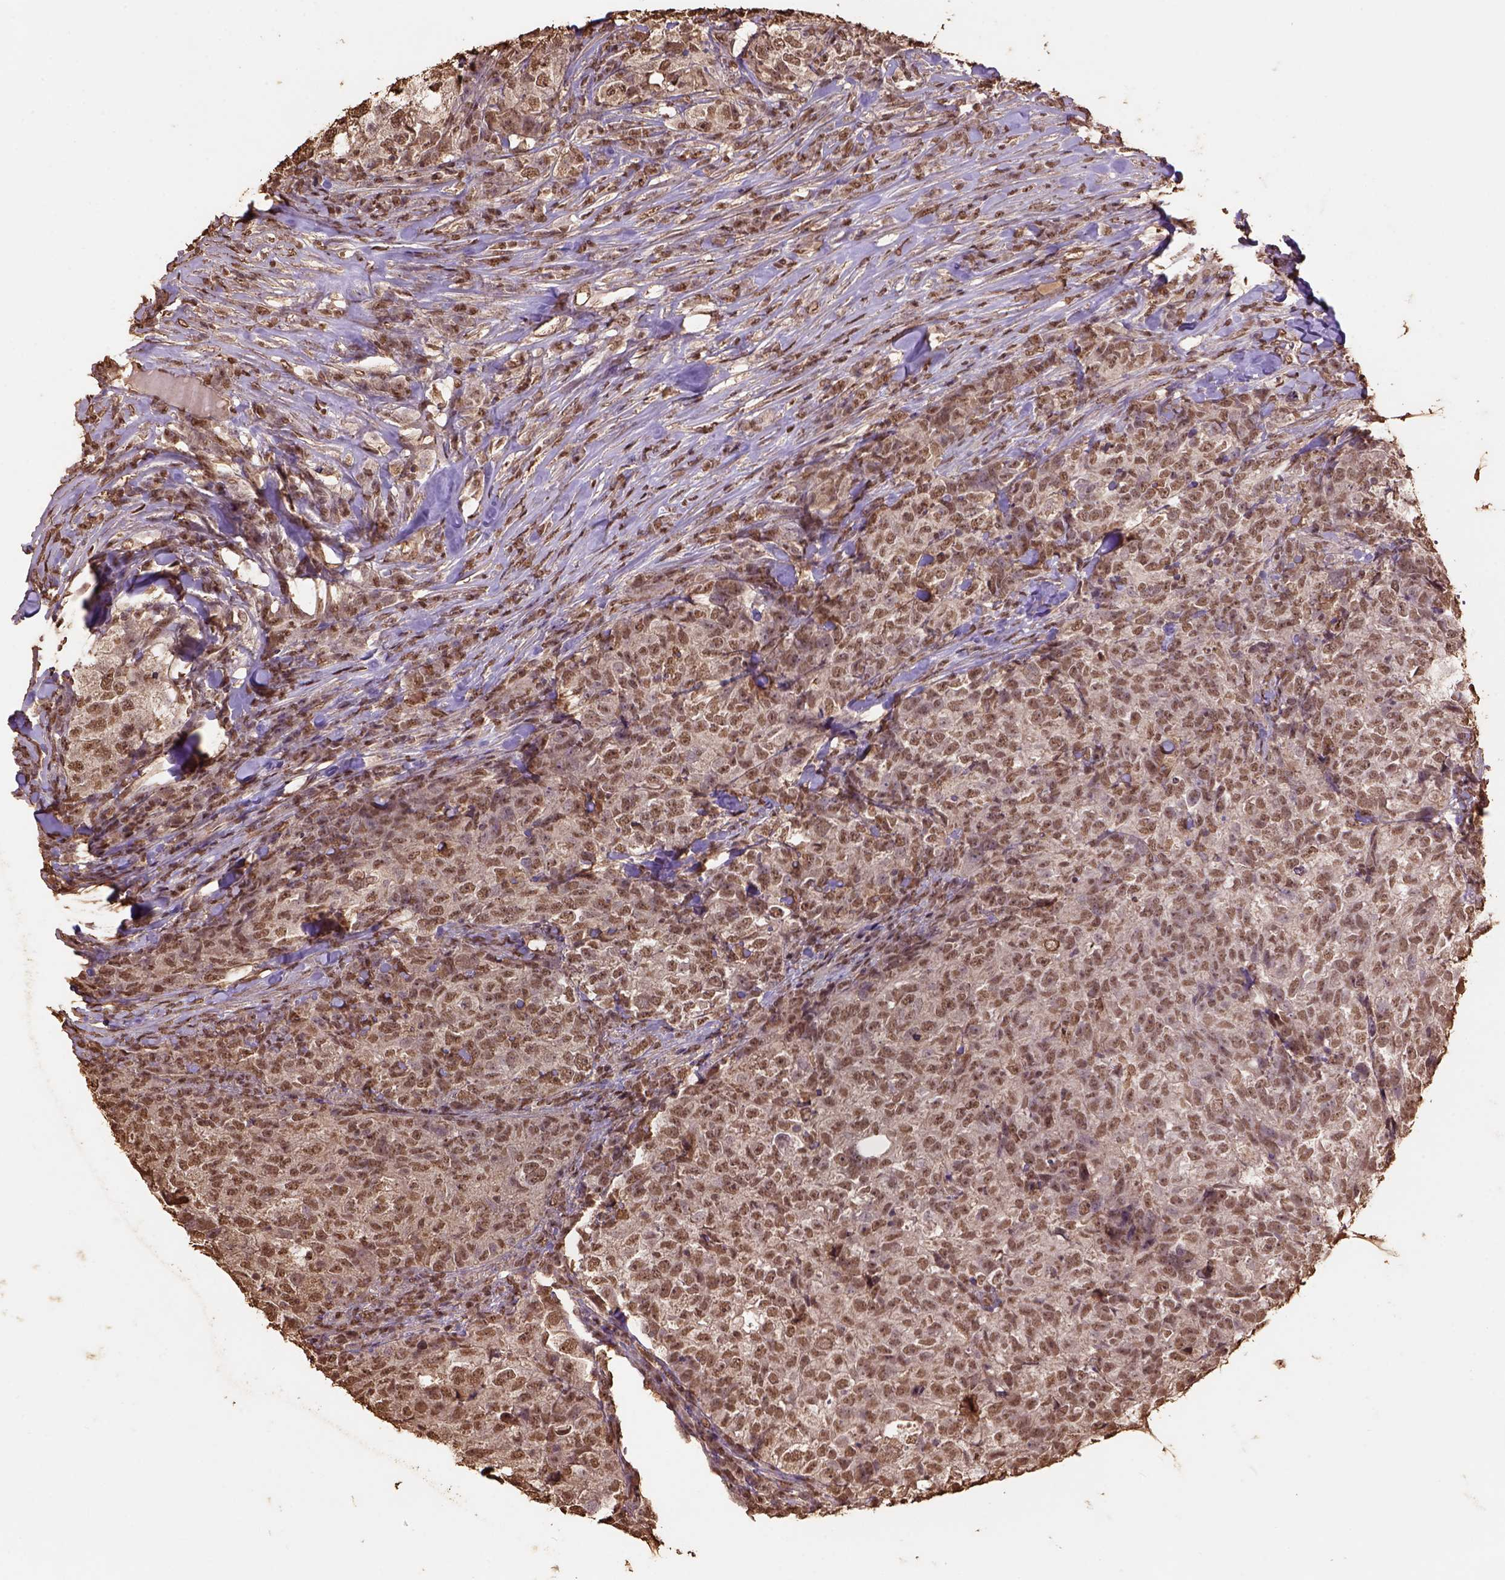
{"staining": {"intensity": "moderate", "quantity": ">75%", "location": "nuclear"}, "tissue": "breast cancer", "cell_type": "Tumor cells", "image_type": "cancer", "snomed": [{"axis": "morphology", "description": "Duct carcinoma"}, {"axis": "topography", "description": "Breast"}], "caption": "Immunohistochemistry of breast invasive ductal carcinoma shows medium levels of moderate nuclear staining in approximately >75% of tumor cells. (brown staining indicates protein expression, while blue staining denotes nuclei).", "gene": "CSTF2T", "patient": {"sex": "female", "age": 30}}